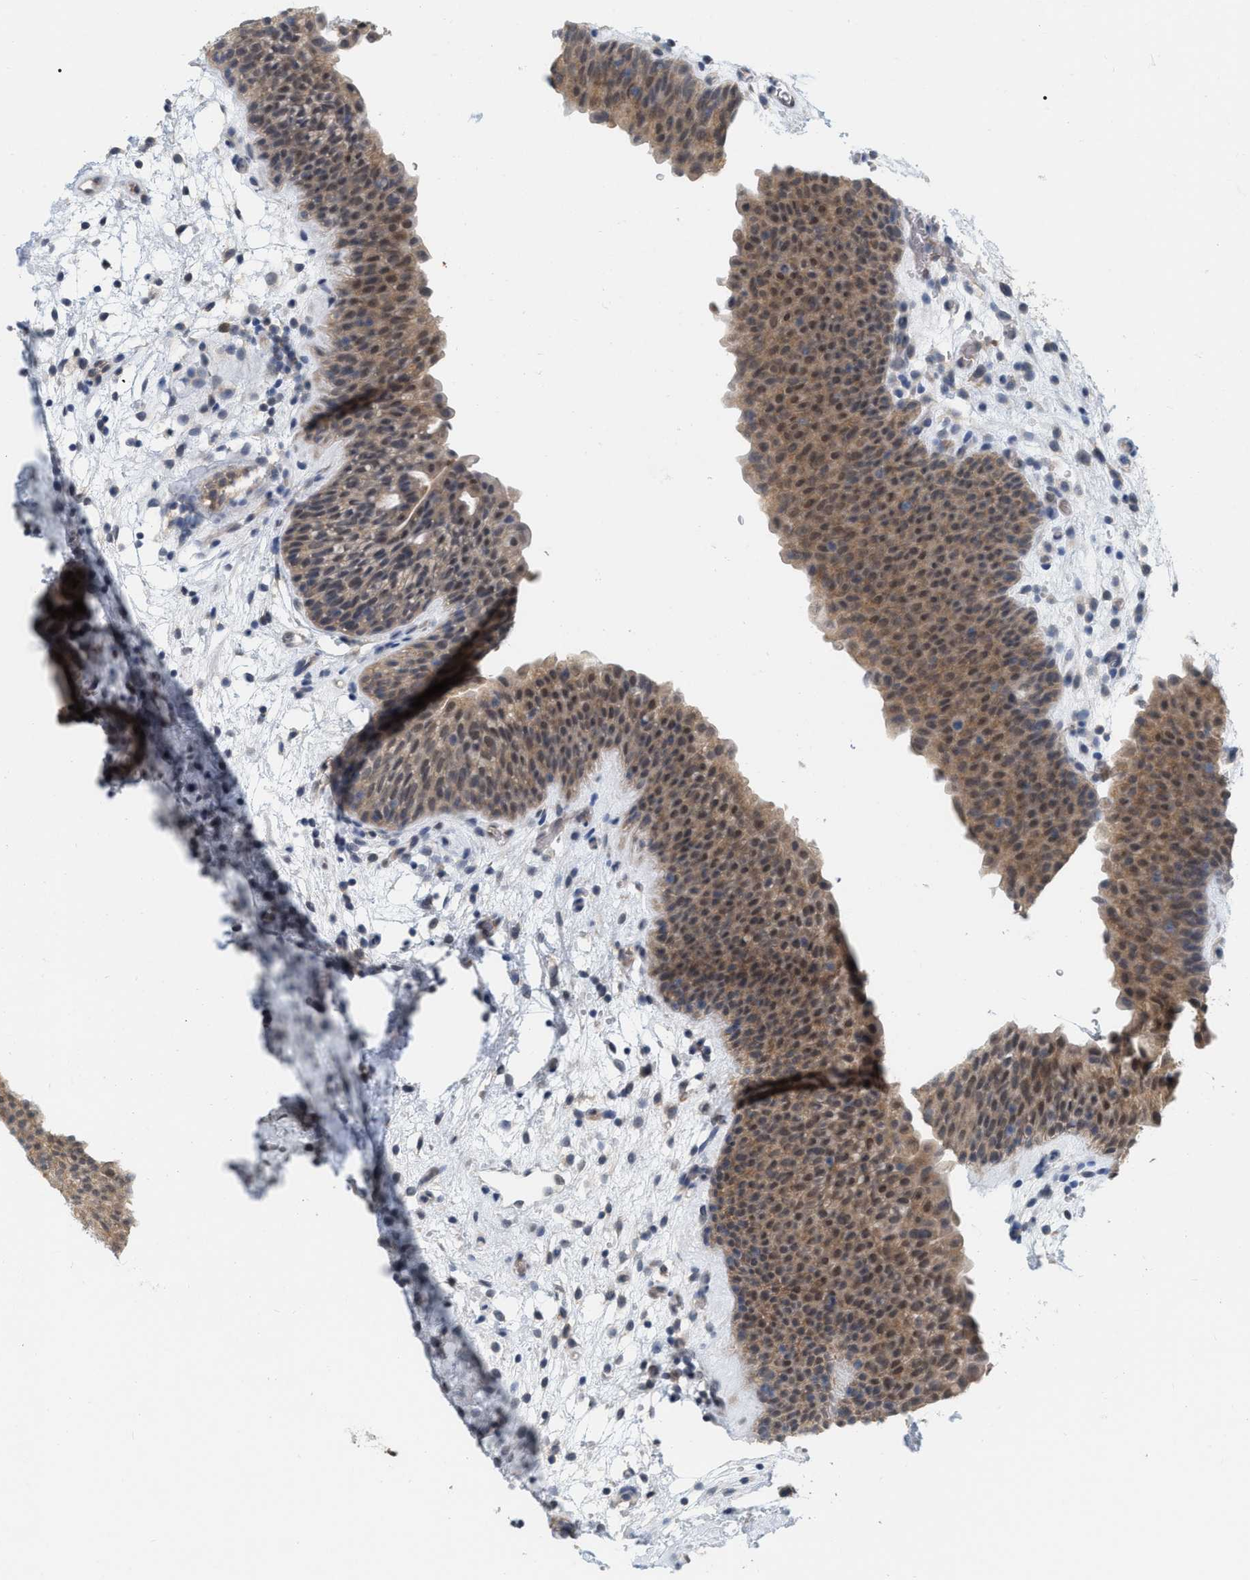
{"staining": {"intensity": "moderate", "quantity": ">75%", "location": "cytoplasmic/membranous,nuclear"}, "tissue": "urinary bladder", "cell_type": "Urothelial cells", "image_type": "normal", "snomed": [{"axis": "morphology", "description": "Normal tissue, NOS"}, {"axis": "topography", "description": "Urinary bladder"}], "caption": "High-magnification brightfield microscopy of normal urinary bladder stained with DAB (3,3'-diaminobenzidine) (brown) and counterstained with hematoxylin (blue). urothelial cells exhibit moderate cytoplasmic/membranous,nuclear positivity is present in approximately>75% of cells.", "gene": "RUVBL1", "patient": {"sex": "male", "age": 37}}